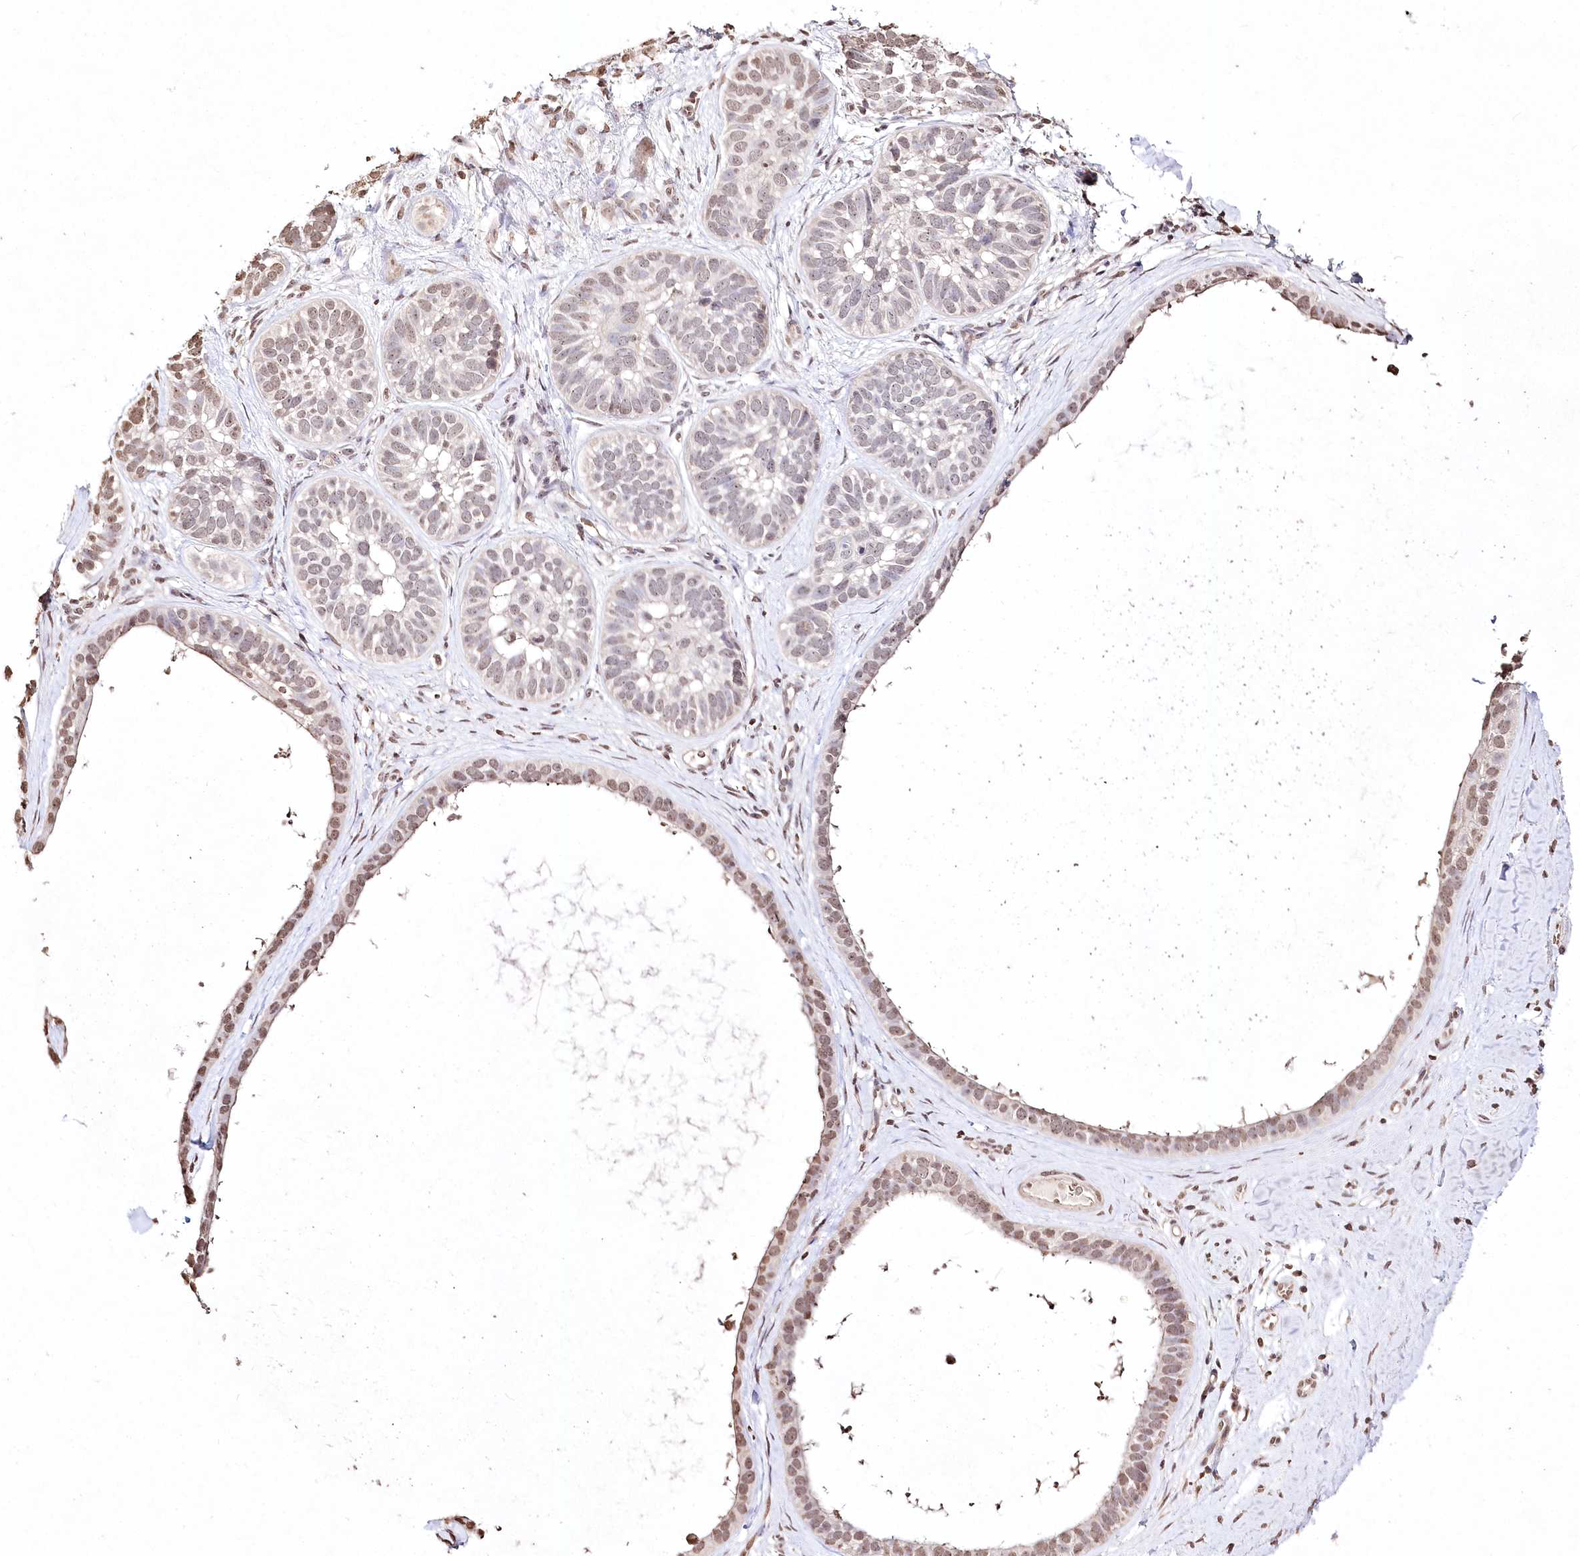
{"staining": {"intensity": "weak", "quantity": "25%-75%", "location": "nuclear"}, "tissue": "skin cancer", "cell_type": "Tumor cells", "image_type": "cancer", "snomed": [{"axis": "morphology", "description": "Basal cell carcinoma"}, {"axis": "topography", "description": "Skin"}], "caption": "Brown immunohistochemical staining in human skin cancer (basal cell carcinoma) displays weak nuclear staining in about 25%-75% of tumor cells.", "gene": "DMXL1", "patient": {"sex": "male", "age": 62}}